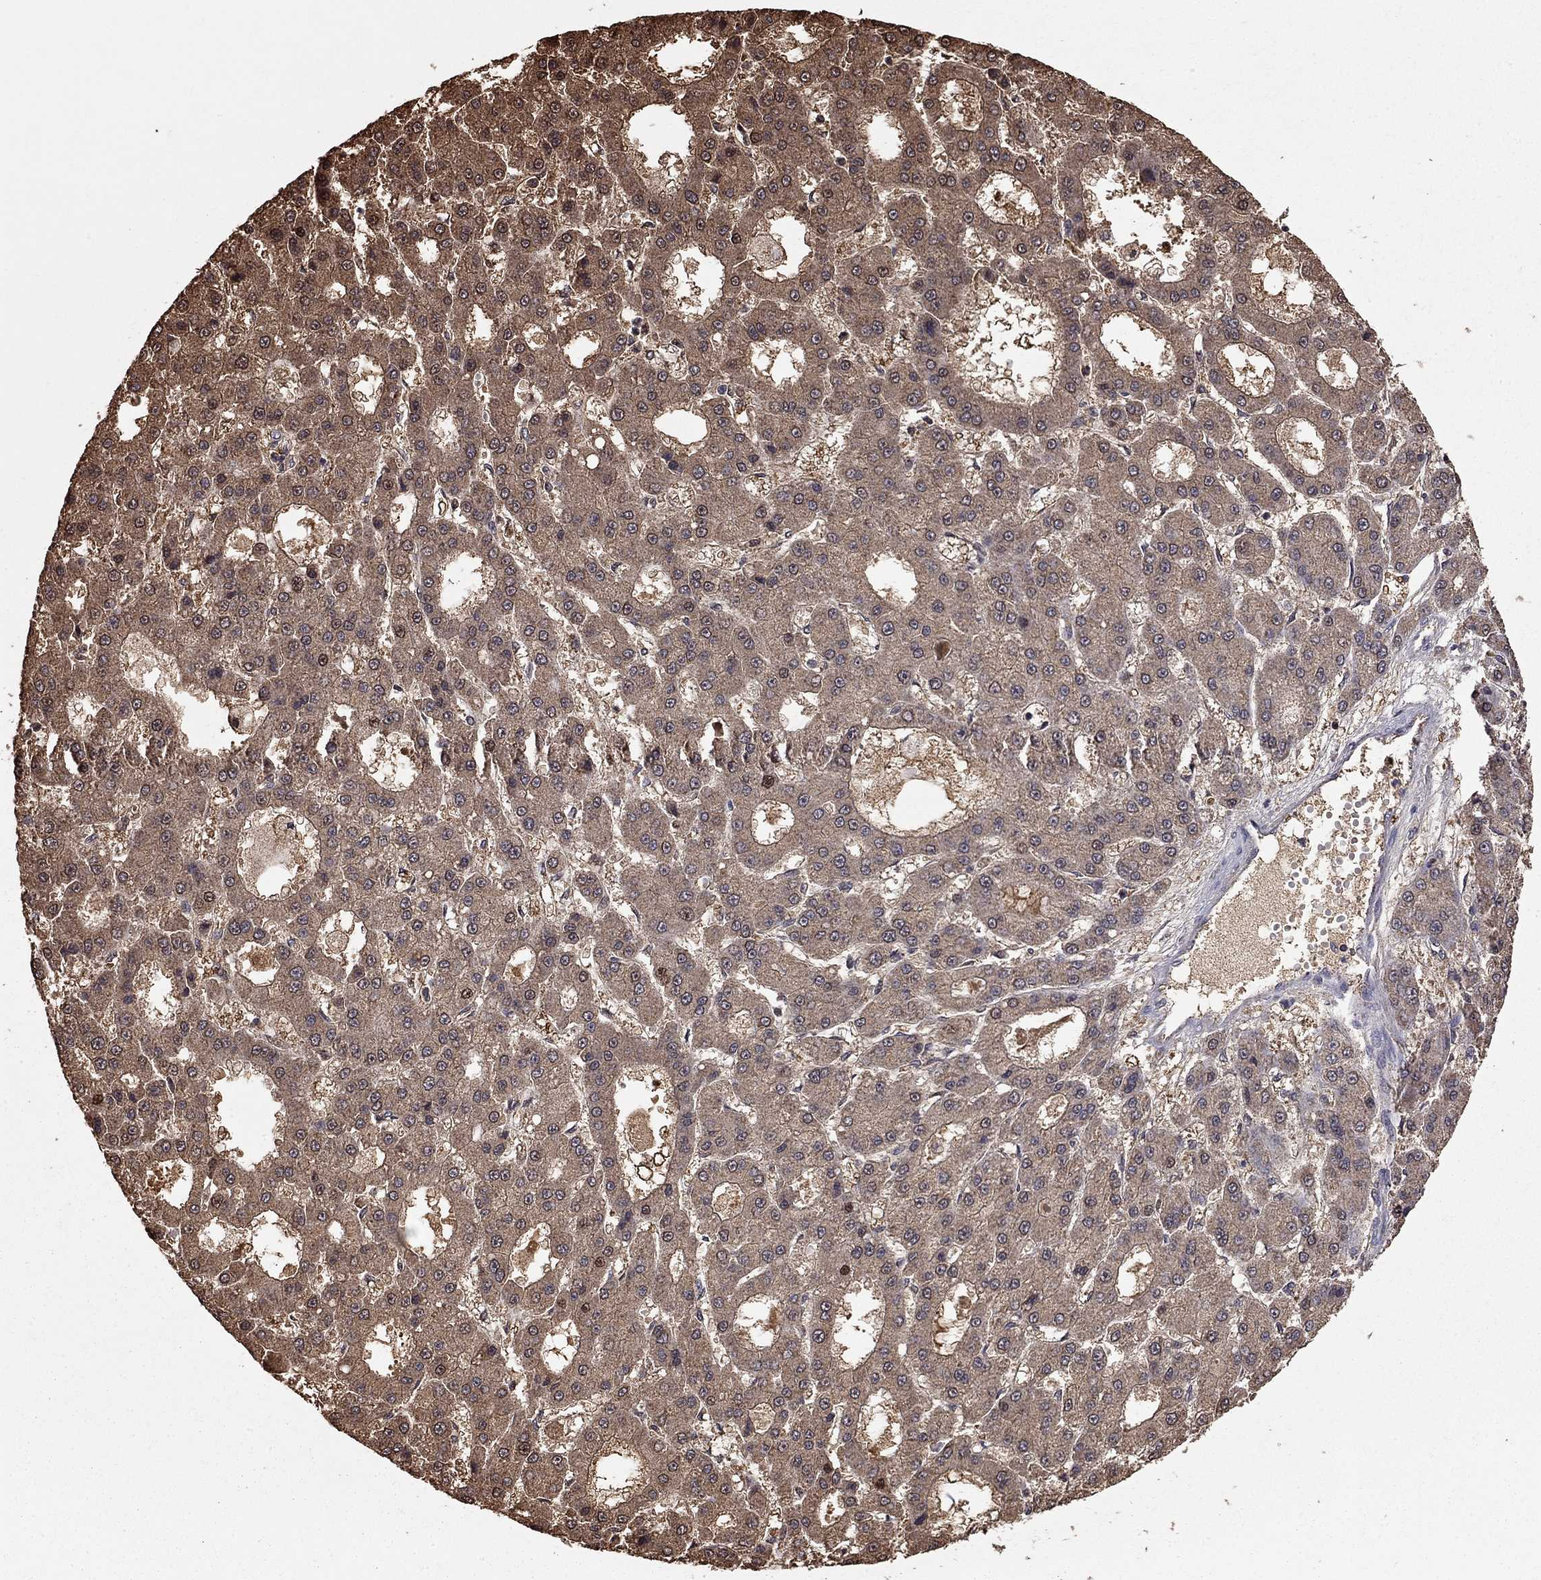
{"staining": {"intensity": "strong", "quantity": "<25%", "location": "nuclear"}, "tissue": "liver cancer", "cell_type": "Tumor cells", "image_type": "cancer", "snomed": [{"axis": "morphology", "description": "Carcinoma, Hepatocellular, NOS"}, {"axis": "topography", "description": "Liver"}], "caption": "Tumor cells reveal medium levels of strong nuclear expression in about <25% of cells in liver hepatocellular carcinoma. The protein of interest is stained brown, and the nuclei are stained in blue (DAB (3,3'-diaminobenzidine) IHC with brightfield microscopy, high magnification).", "gene": "HDAC3", "patient": {"sex": "male", "age": 70}}